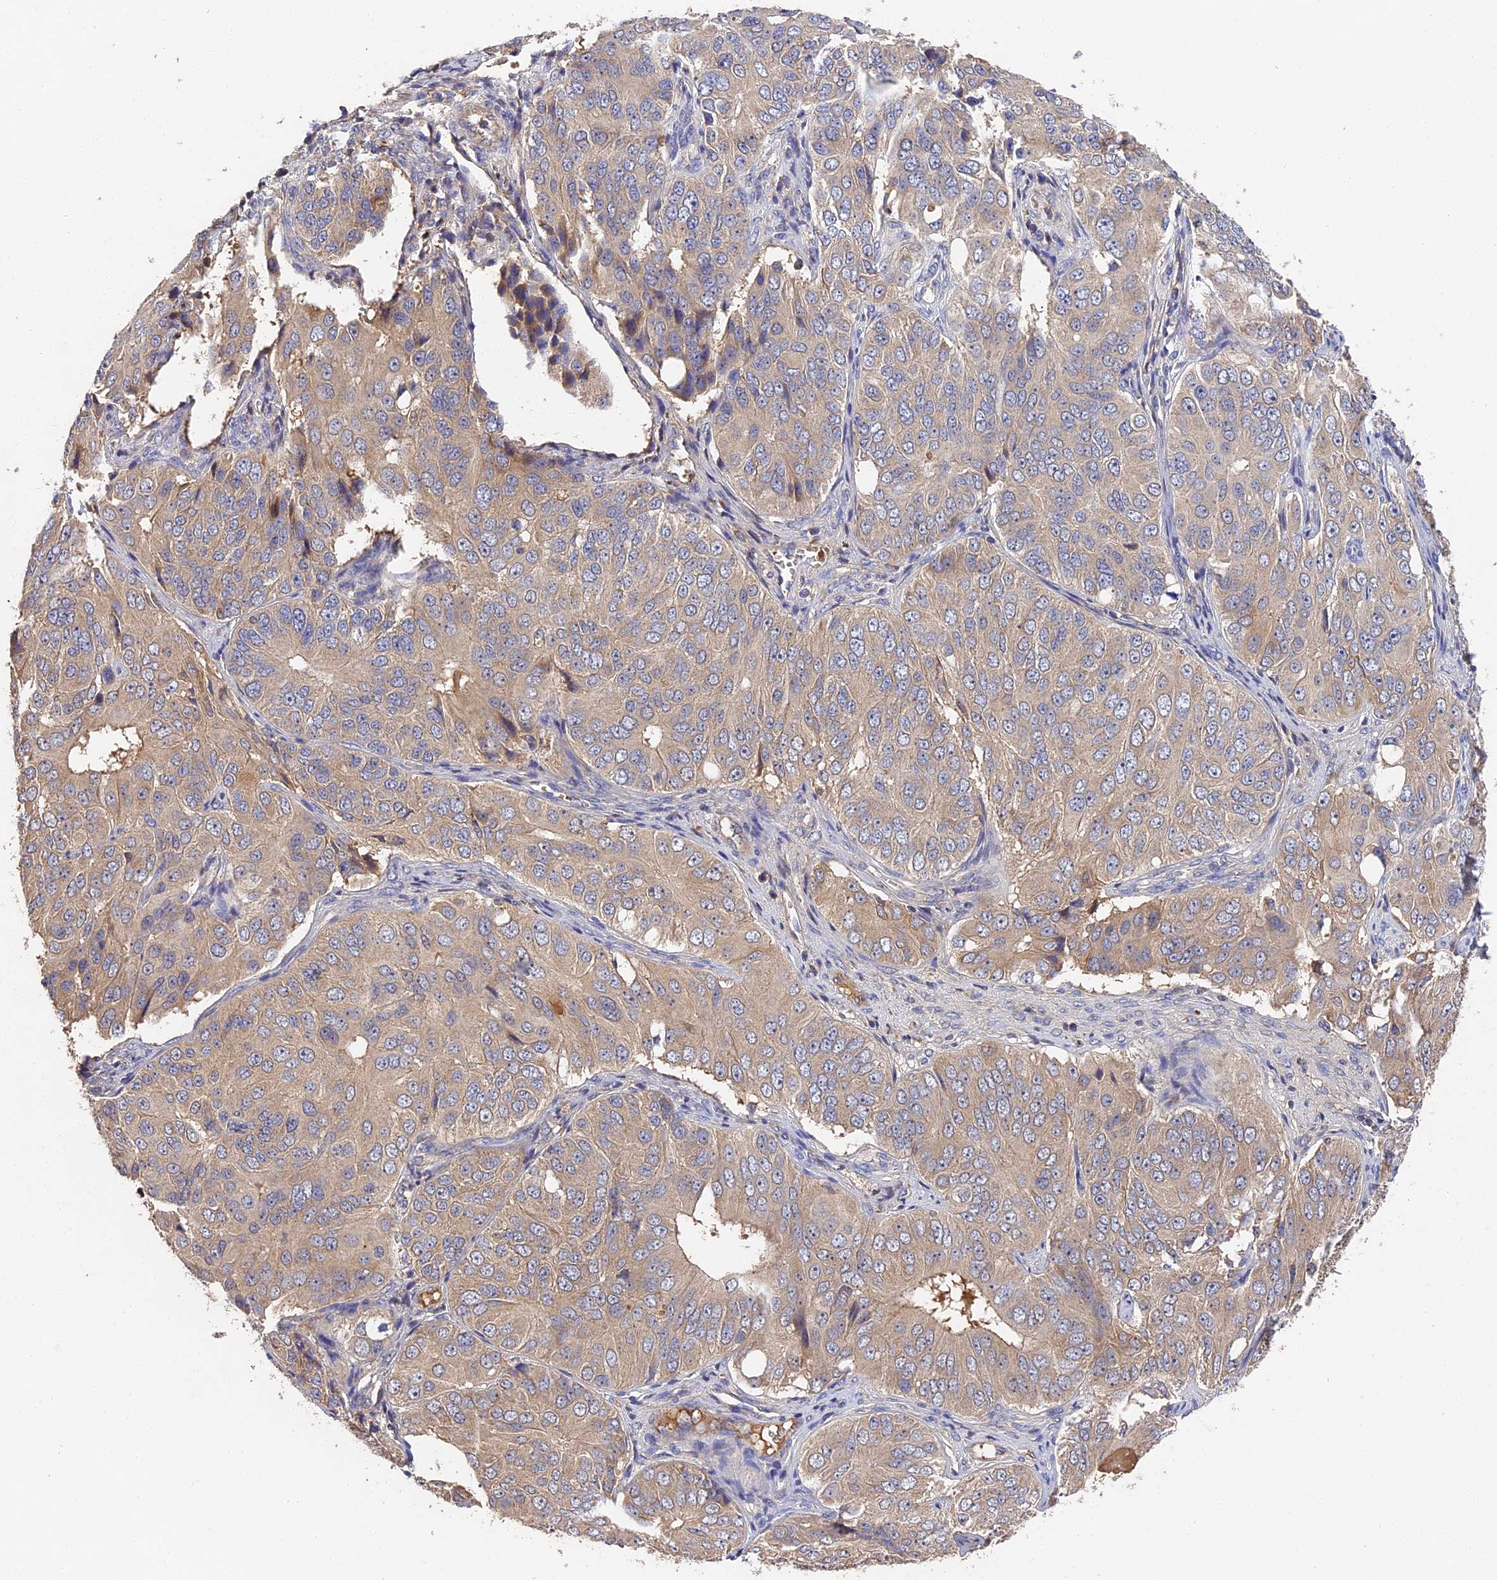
{"staining": {"intensity": "weak", "quantity": ">75%", "location": "cytoplasmic/membranous"}, "tissue": "ovarian cancer", "cell_type": "Tumor cells", "image_type": "cancer", "snomed": [{"axis": "morphology", "description": "Carcinoma, endometroid"}, {"axis": "topography", "description": "Ovary"}], "caption": "Ovarian cancer stained for a protein shows weak cytoplasmic/membranous positivity in tumor cells.", "gene": "DHRS11", "patient": {"sex": "female", "age": 51}}